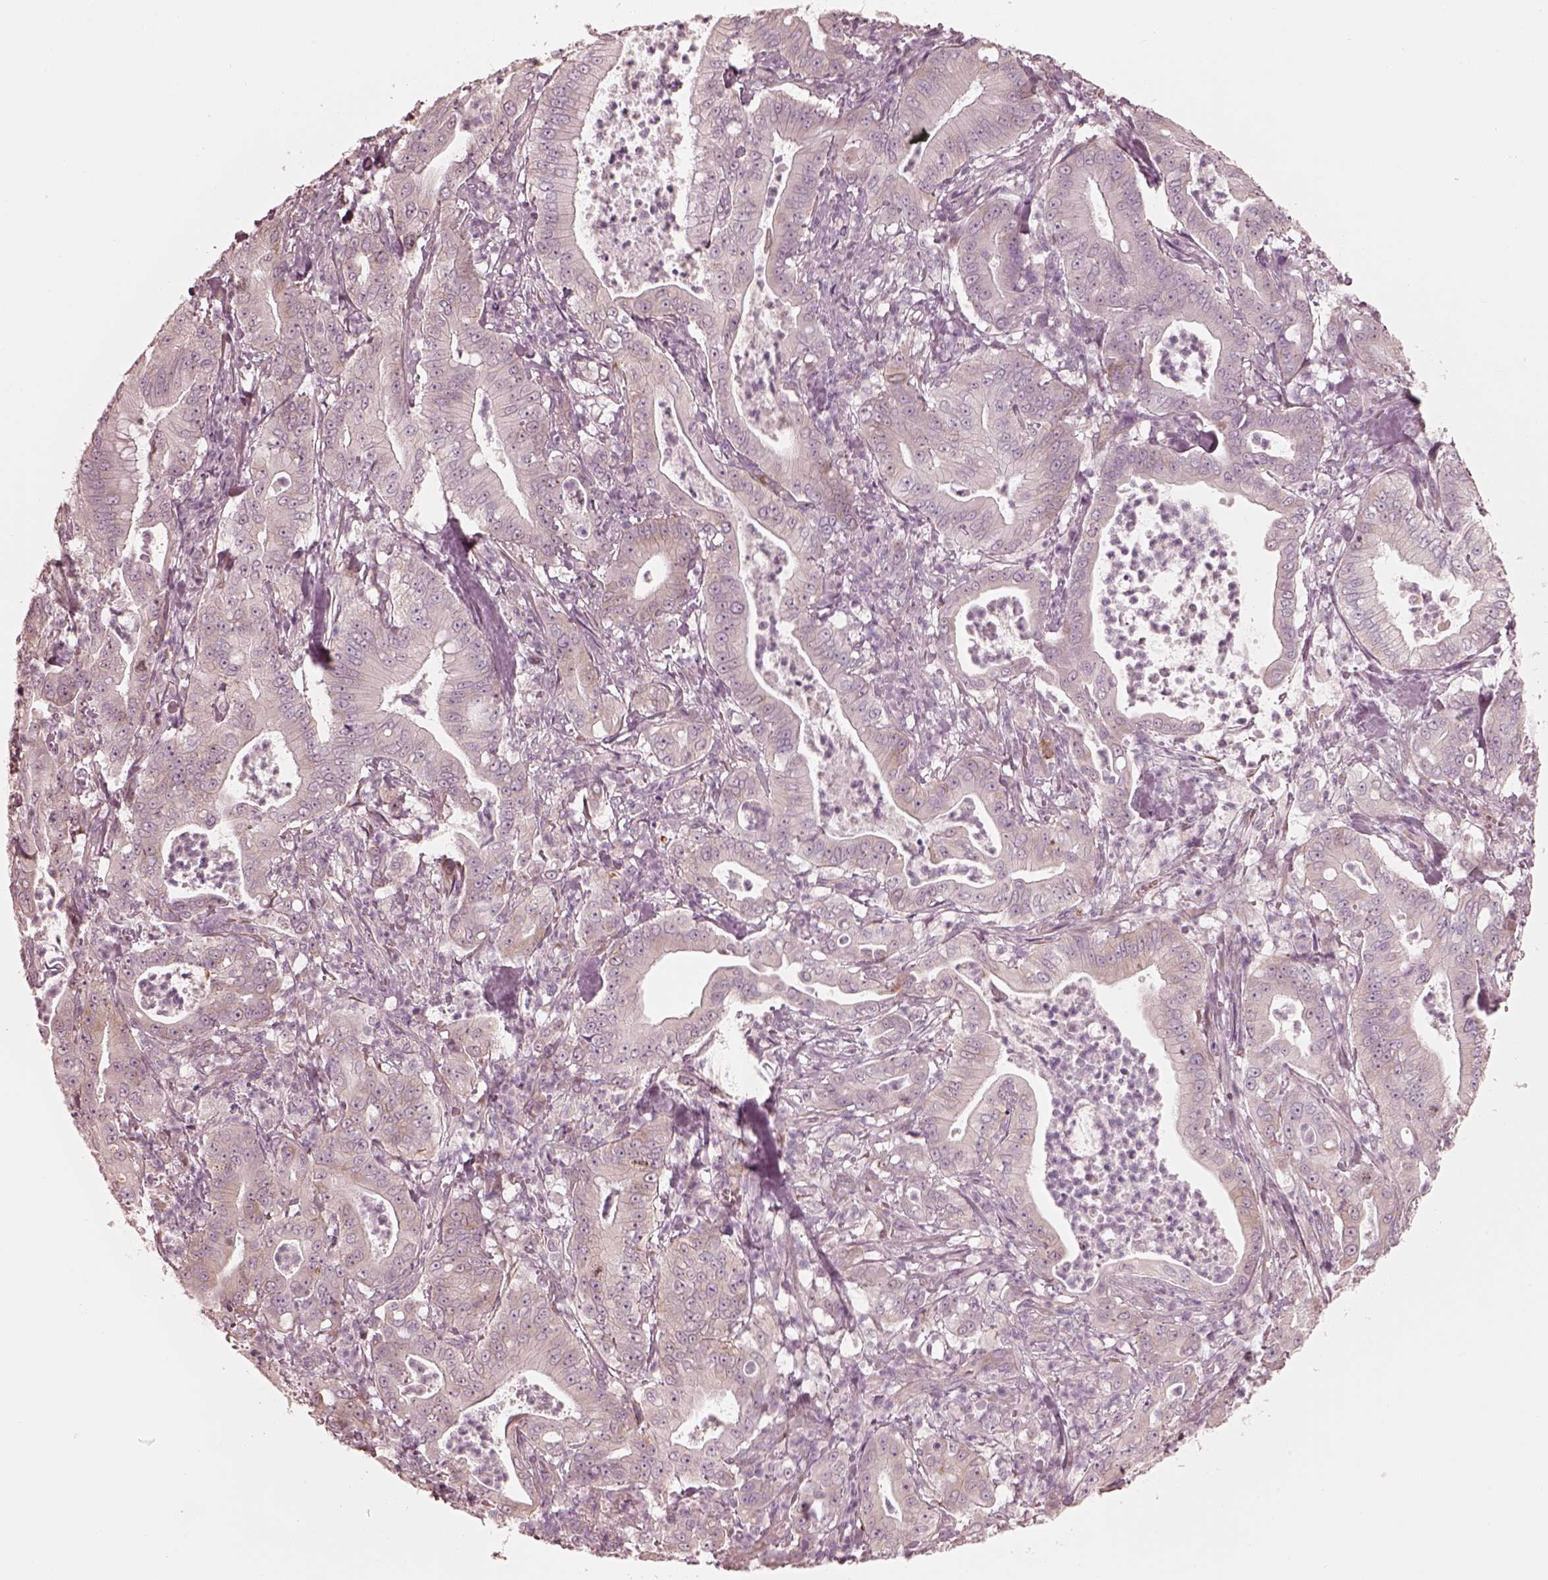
{"staining": {"intensity": "negative", "quantity": "none", "location": "none"}, "tissue": "pancreatic cancer", "cell_type": "Tumor cells", "image_type": "cancer", "snomed": [{"axis": "morphology", "description": "Adenocarcinoma, NOS"}, {"axis": "topography", "description": "Pancreas"}], "caption": "High magnification brightfield microscopy of pancreatic cancer (adenocarcinoma) stained with DAB (3,3'-diaminobenzidine) (brown) and counterstained with hematoxylin (blue): tumor cells show no significant expression.", "gene": "RAB3C", "patient": {"sex": "male", "age": 71}}